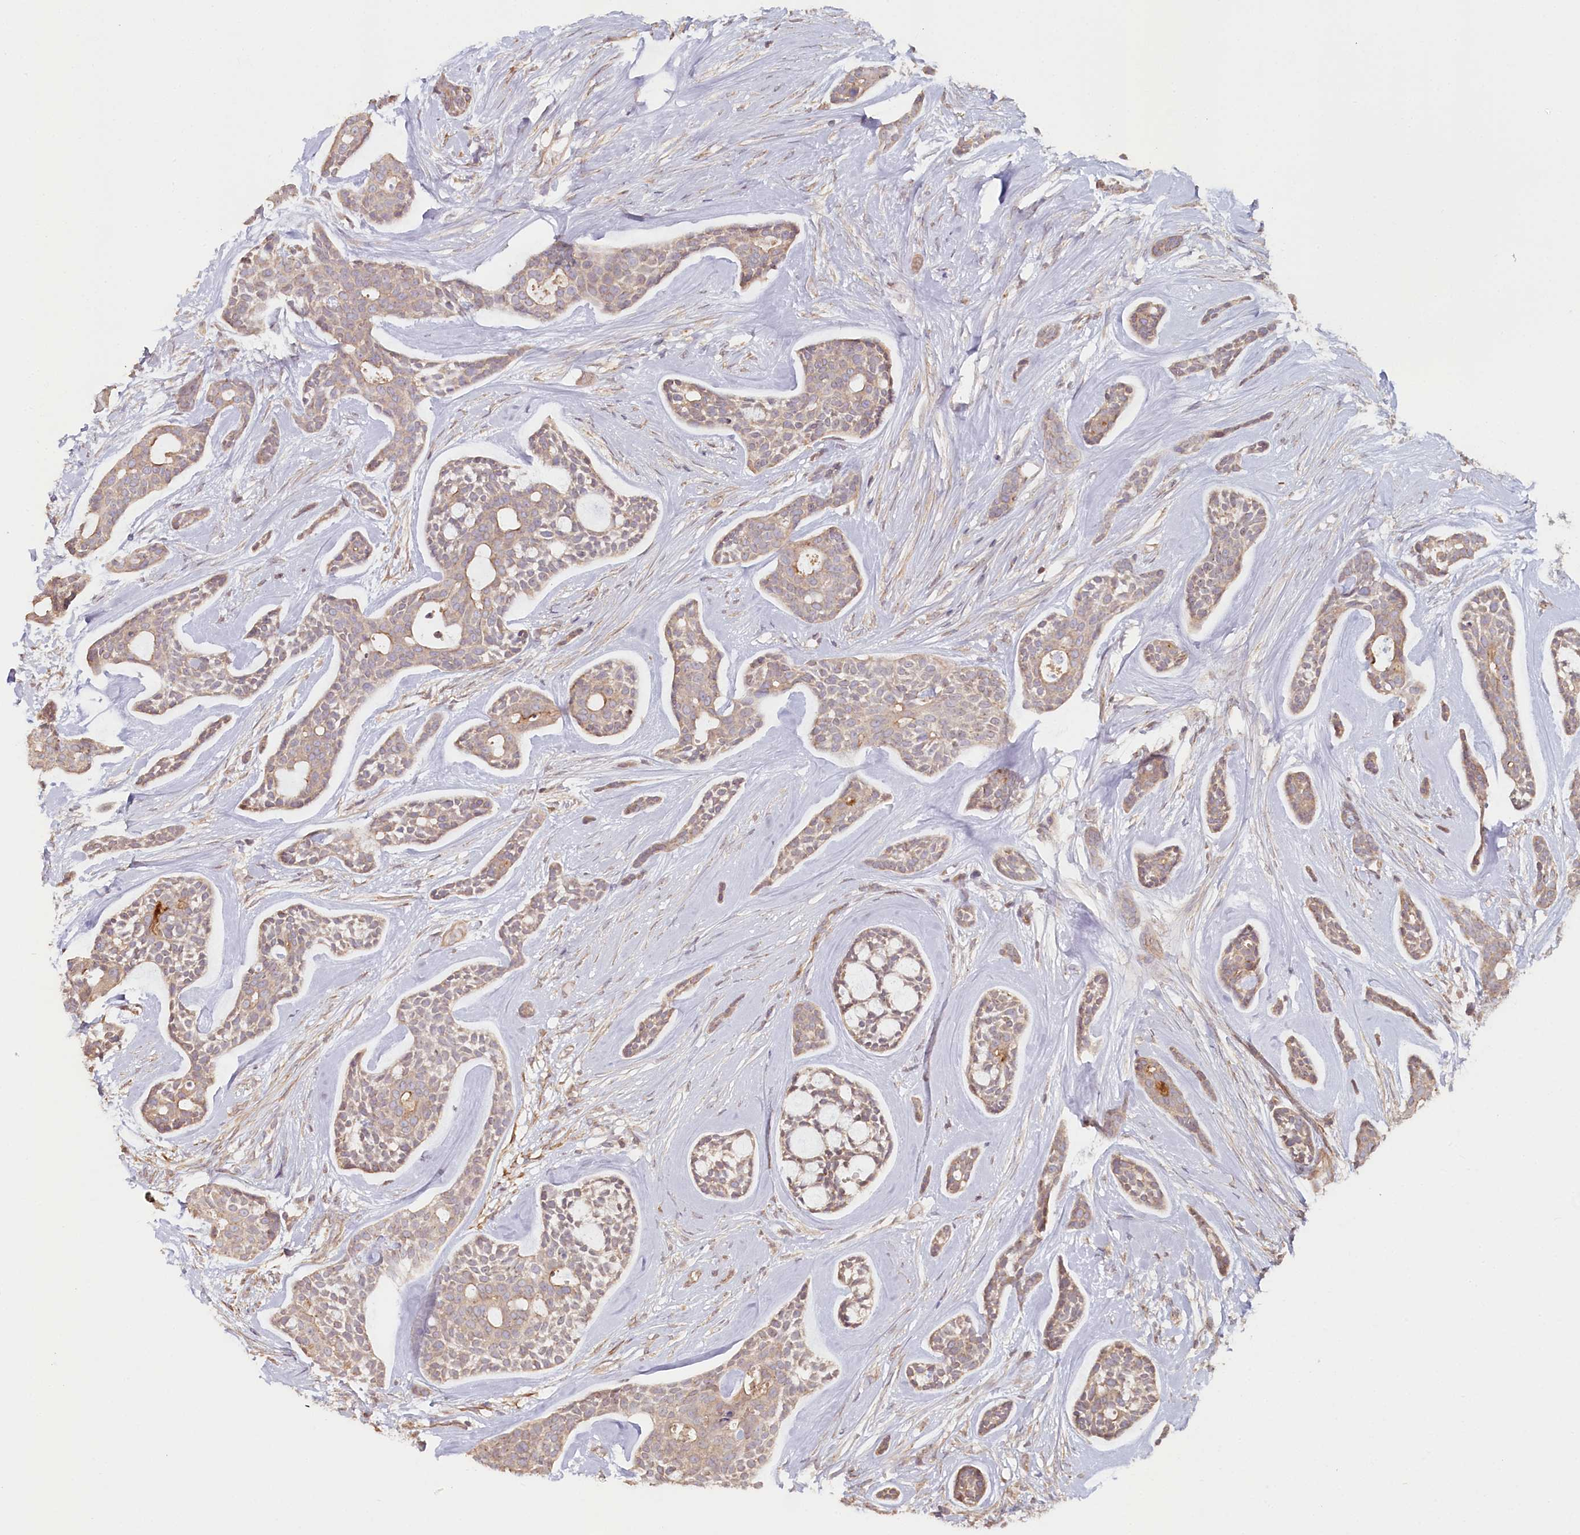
{"staining": {"intensity": "weak", "quantity": "25%-75%", "location": "cytoplasmic/membranous"}, "tissue": "head and neck cancer", "cell_type": "Tumor cells", "image_type": "cancer", "snomed": [{"axis": "morphology", "description": "Adenocarcinoma, NOS"}, {"axis": "topography", "description": "Subcutis"}, {"axis": "topography", "description": "Head-Neck"}], "caption": "DAB (3,3'-diaminobenzidine) immunohistochemical staining of head and neck cancer (adenocarcinoma) displays weak cytoplasmic/membranous protein expression in approximately 25%-75% of tumor cells. Immunohistochemistry (ihc) stains the protein of interest in brown and the nuclei are stained blue.", "gene": "TCHP", "patient": {"sex": "female", "age": 73}}